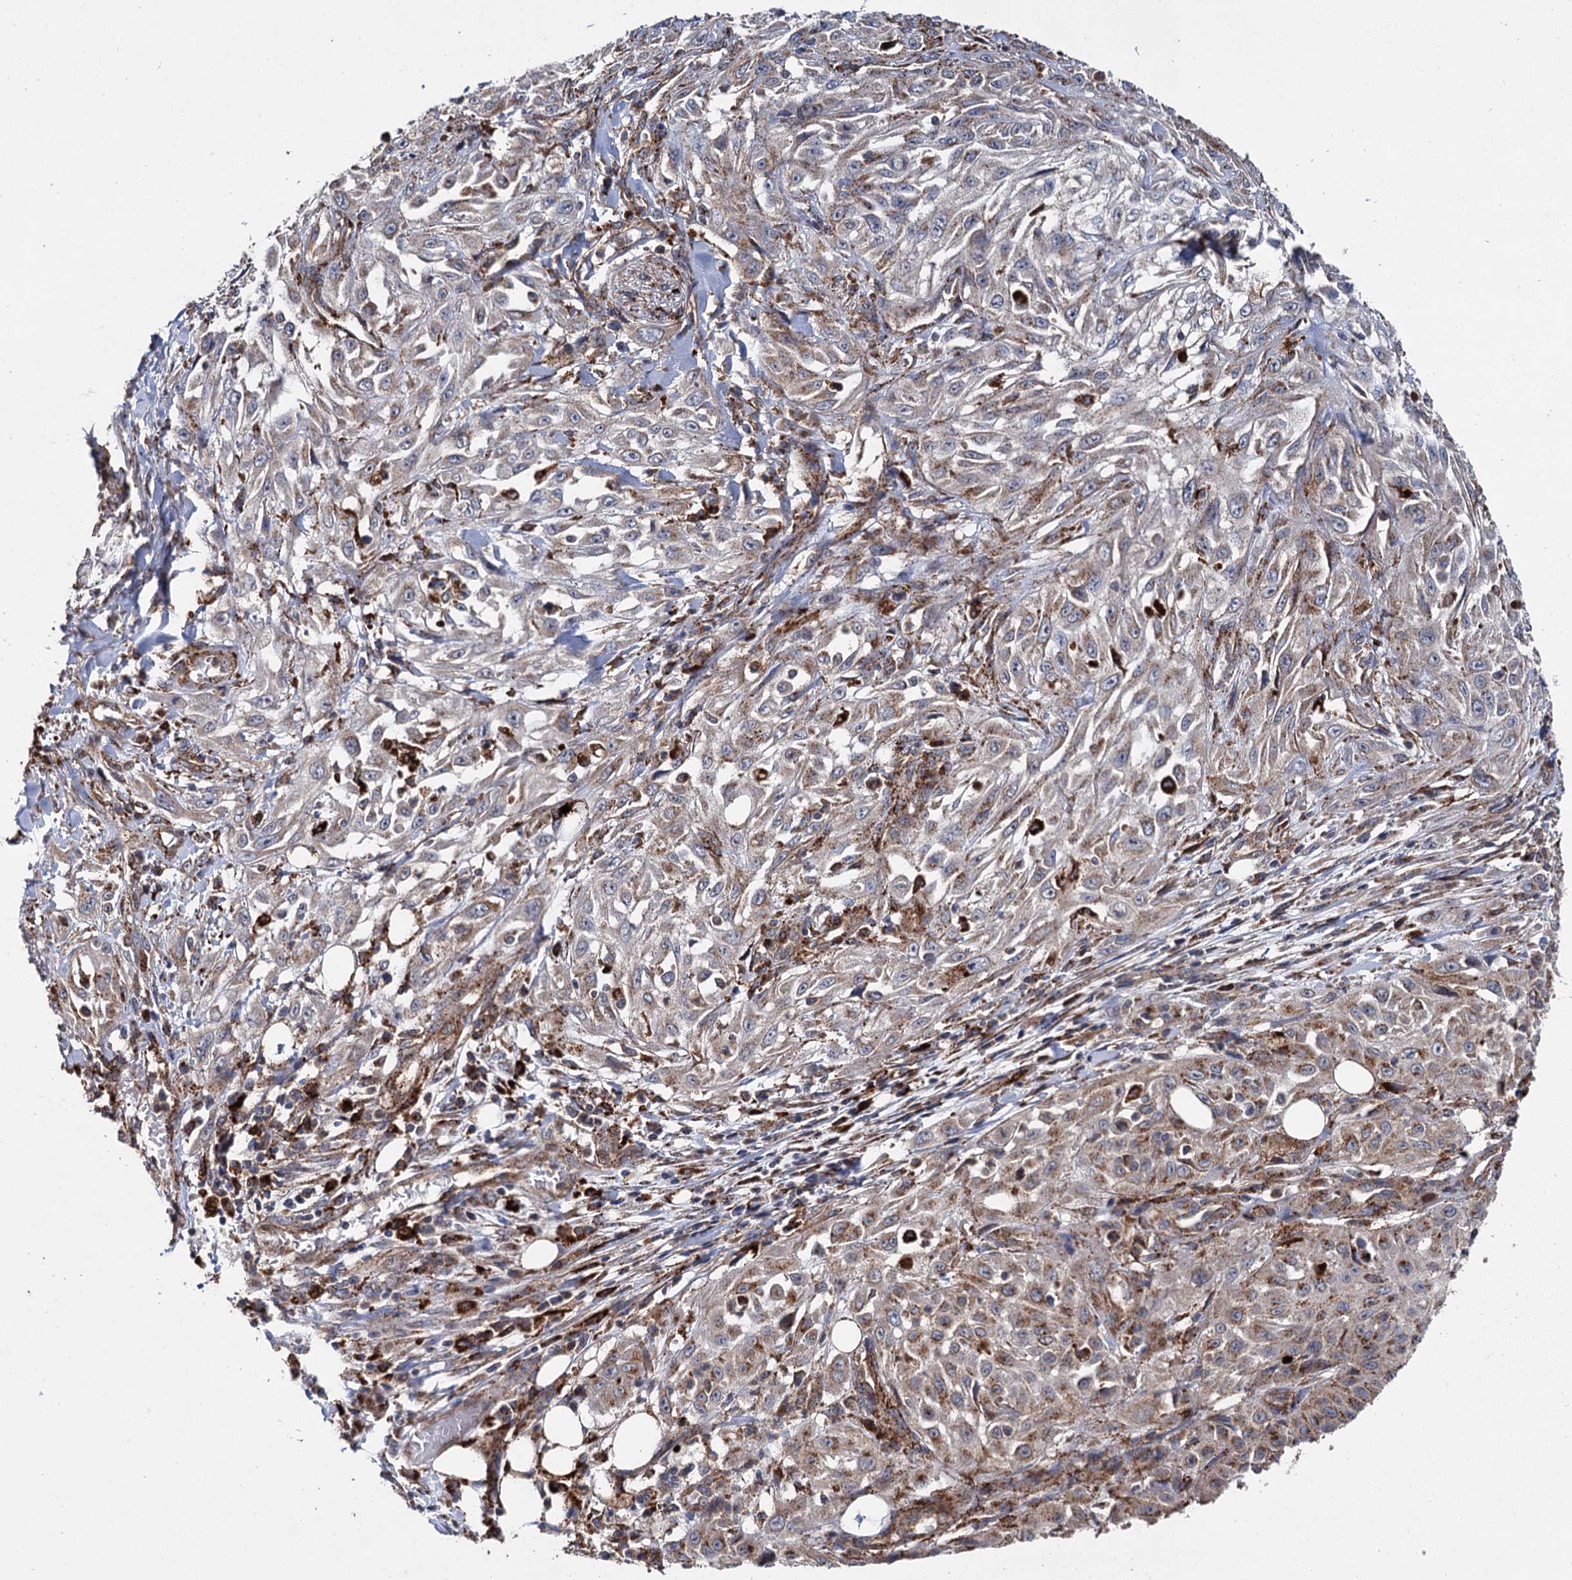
{"staining": {"intensity": "strong", "quantity": "25%-75%", "location": "cytoplasmic/membranous"}, "tissue": "skin cancer", "cell_type": "Tumor cells", "image_type": "cancer", "snomed": [{"axis": "morphology", "description": "Squamous cell carcinoma, NOS"}, {"axis": "morphology", "description": "Squamous cell carcinoma, metastatic, NOS"}, {"axis": "topography", "description": "Skin"}, {"axis": "topography", "description": "Lymph node"}], "caption": "An immunohistochemistry (IHC) photomicrograph of neoplastic tissue is shown. Protein staining in brown labels strong cytoplasmic/membranous positivity in skin cancer (squamous cell carcinoma) within tumor cells.", "gene": "GBA1", "patient": {"sex": "male", "age": 75}}